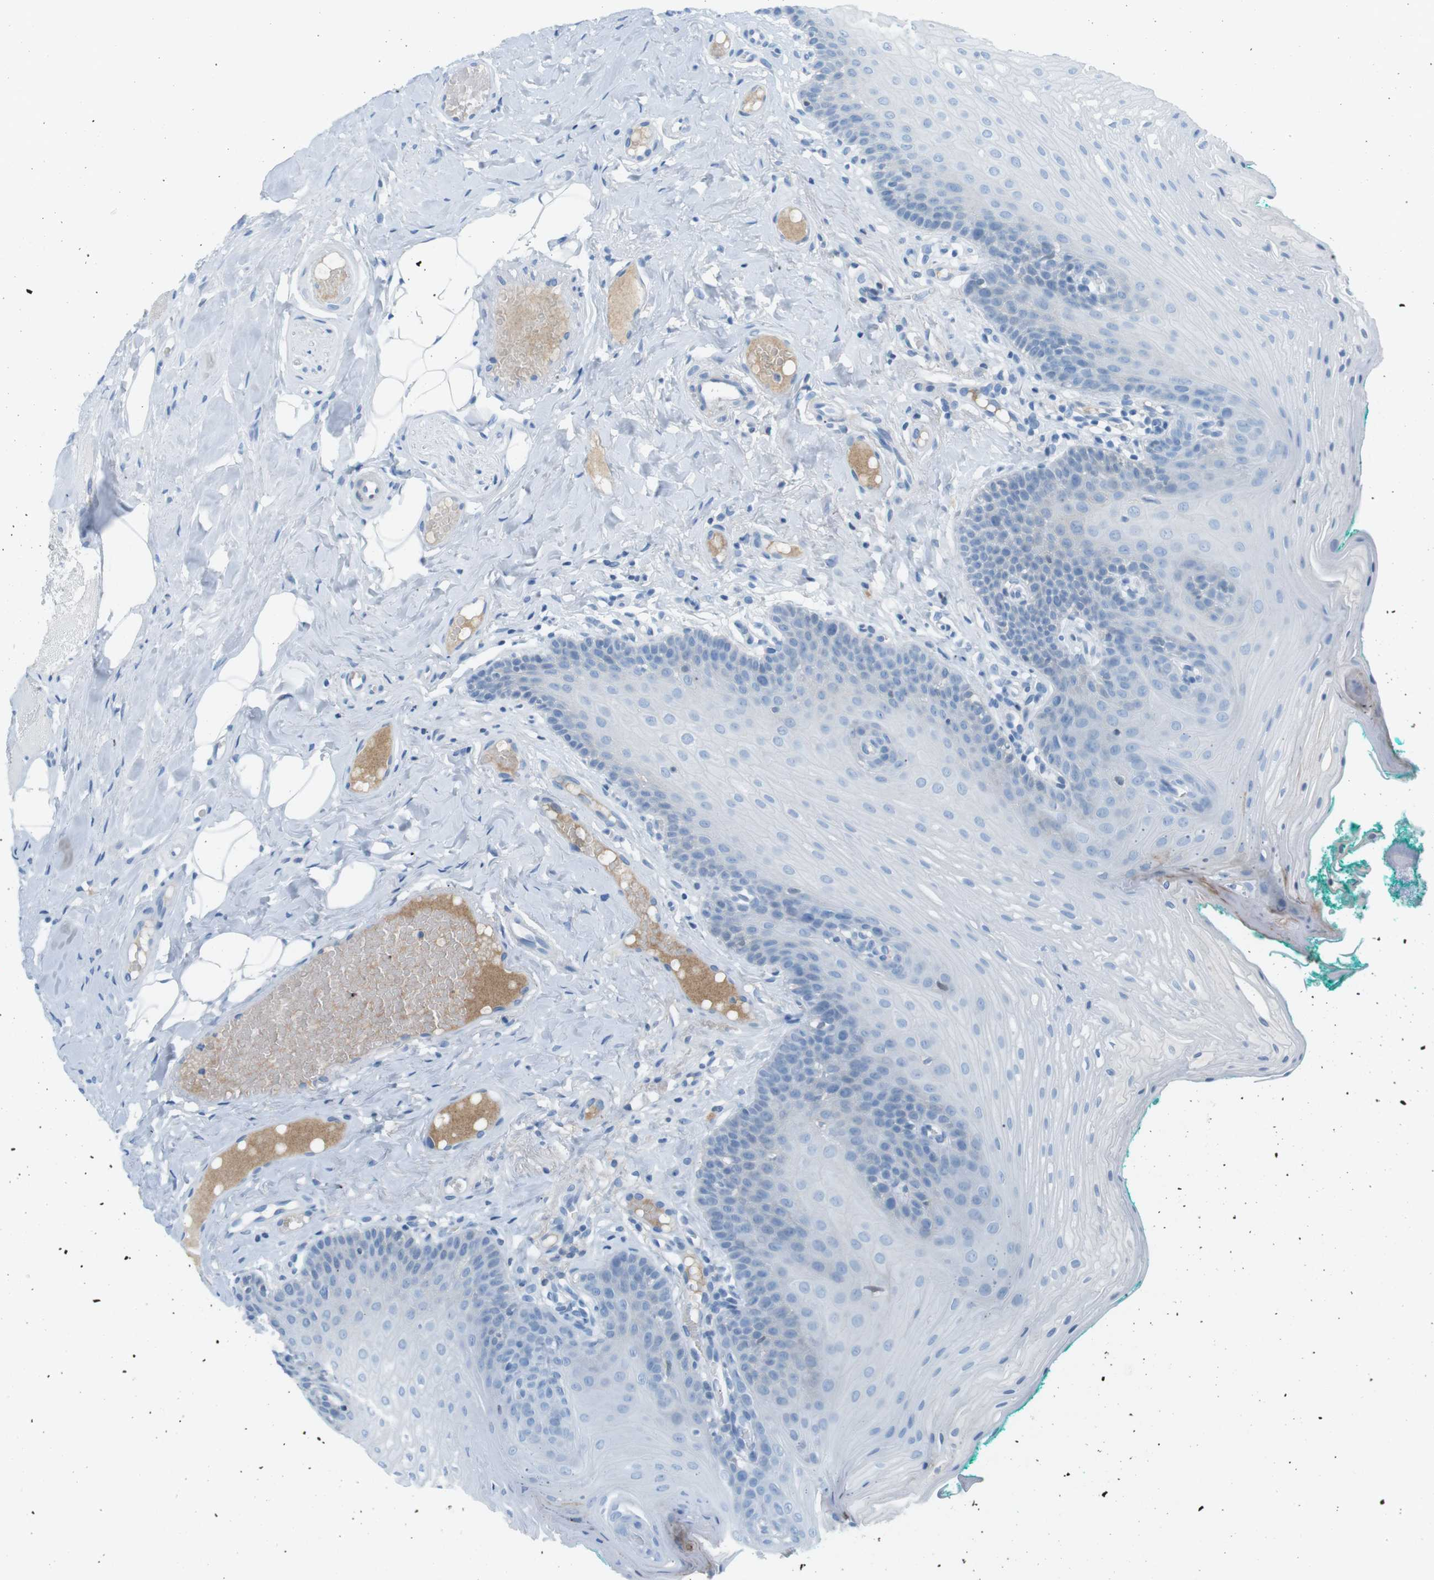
{"staining": {"intensity": "weak", "quantity": "<25%", "location": "cytoplasmic/membranous"}, "tissue": "oral mucosa", "cell_type": "Squamous epithelial cells", "image_type": "normal", "snomed": [{"axis": "morphology", "description": "Normal tissue, NOS"}, {"axis": "topography", "description": "Oral tissue"}], "caption": "Squamous epithelial cells show no significant positivity in unremarkable oral mucosa. (IHC, brightfield microscopy, high magnification).", "gene": "AZGP1", "patient": {"sex": "male", "age": 58}}